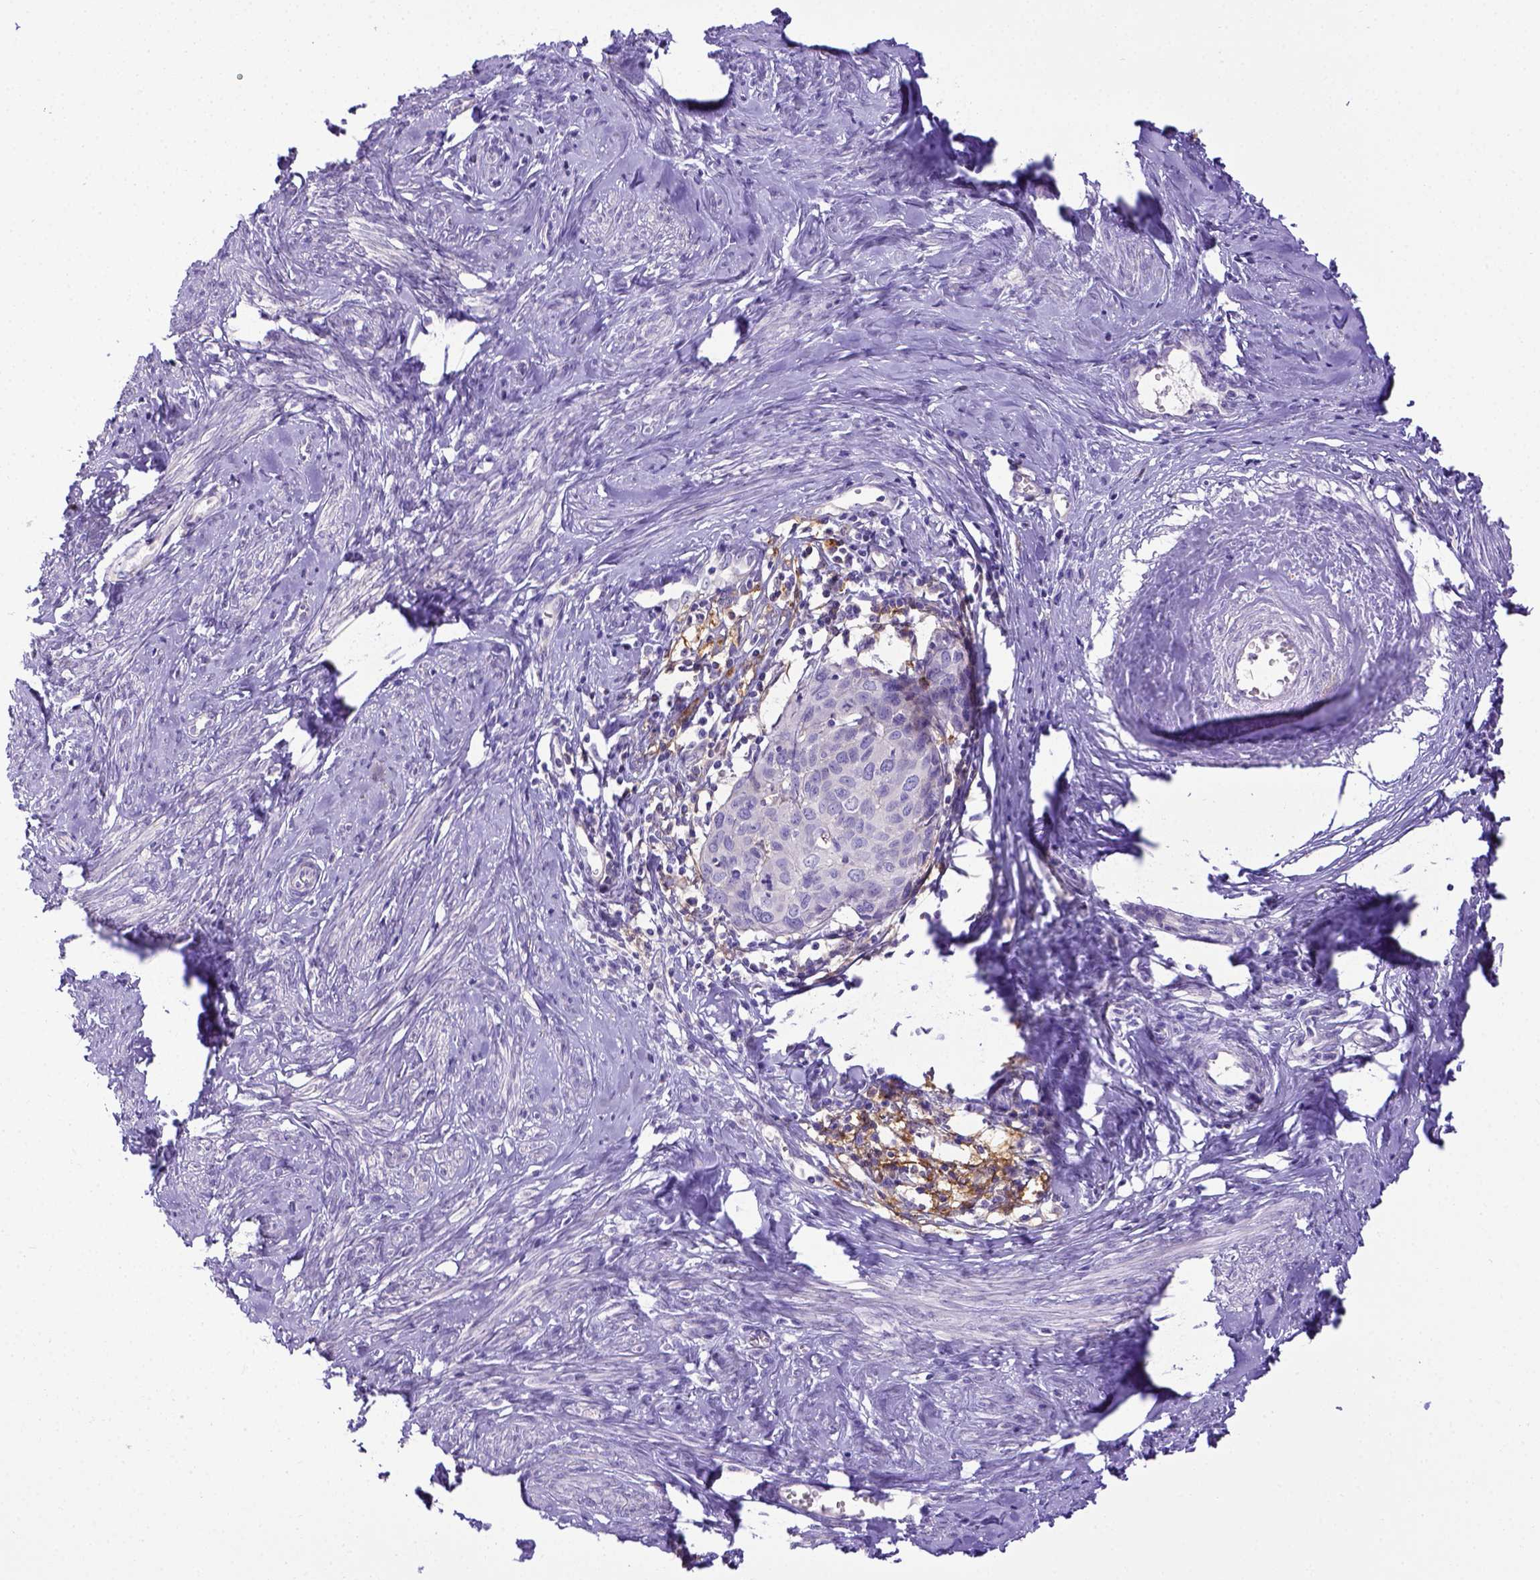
{"staining": {"intensity": "negative", "quantity": "none", "location": "none"}, "tissue": "cervical cancer", "cell_type": "Tumor cells", "image_type": "cancer", "snomed": [{"axis": "morphology", "description": "Squamous cell carcinoma, NOS"}, {"axis": "topography", "description": "Cervix"}], "caption": "IHC image of neoplastic tissue: human squamous cell carcinoma (cervical) stained with DAB shows no significant protein positivity in tumor cells.", "gene": "CD40", "patient": {"sex": "female", "age": 62}}